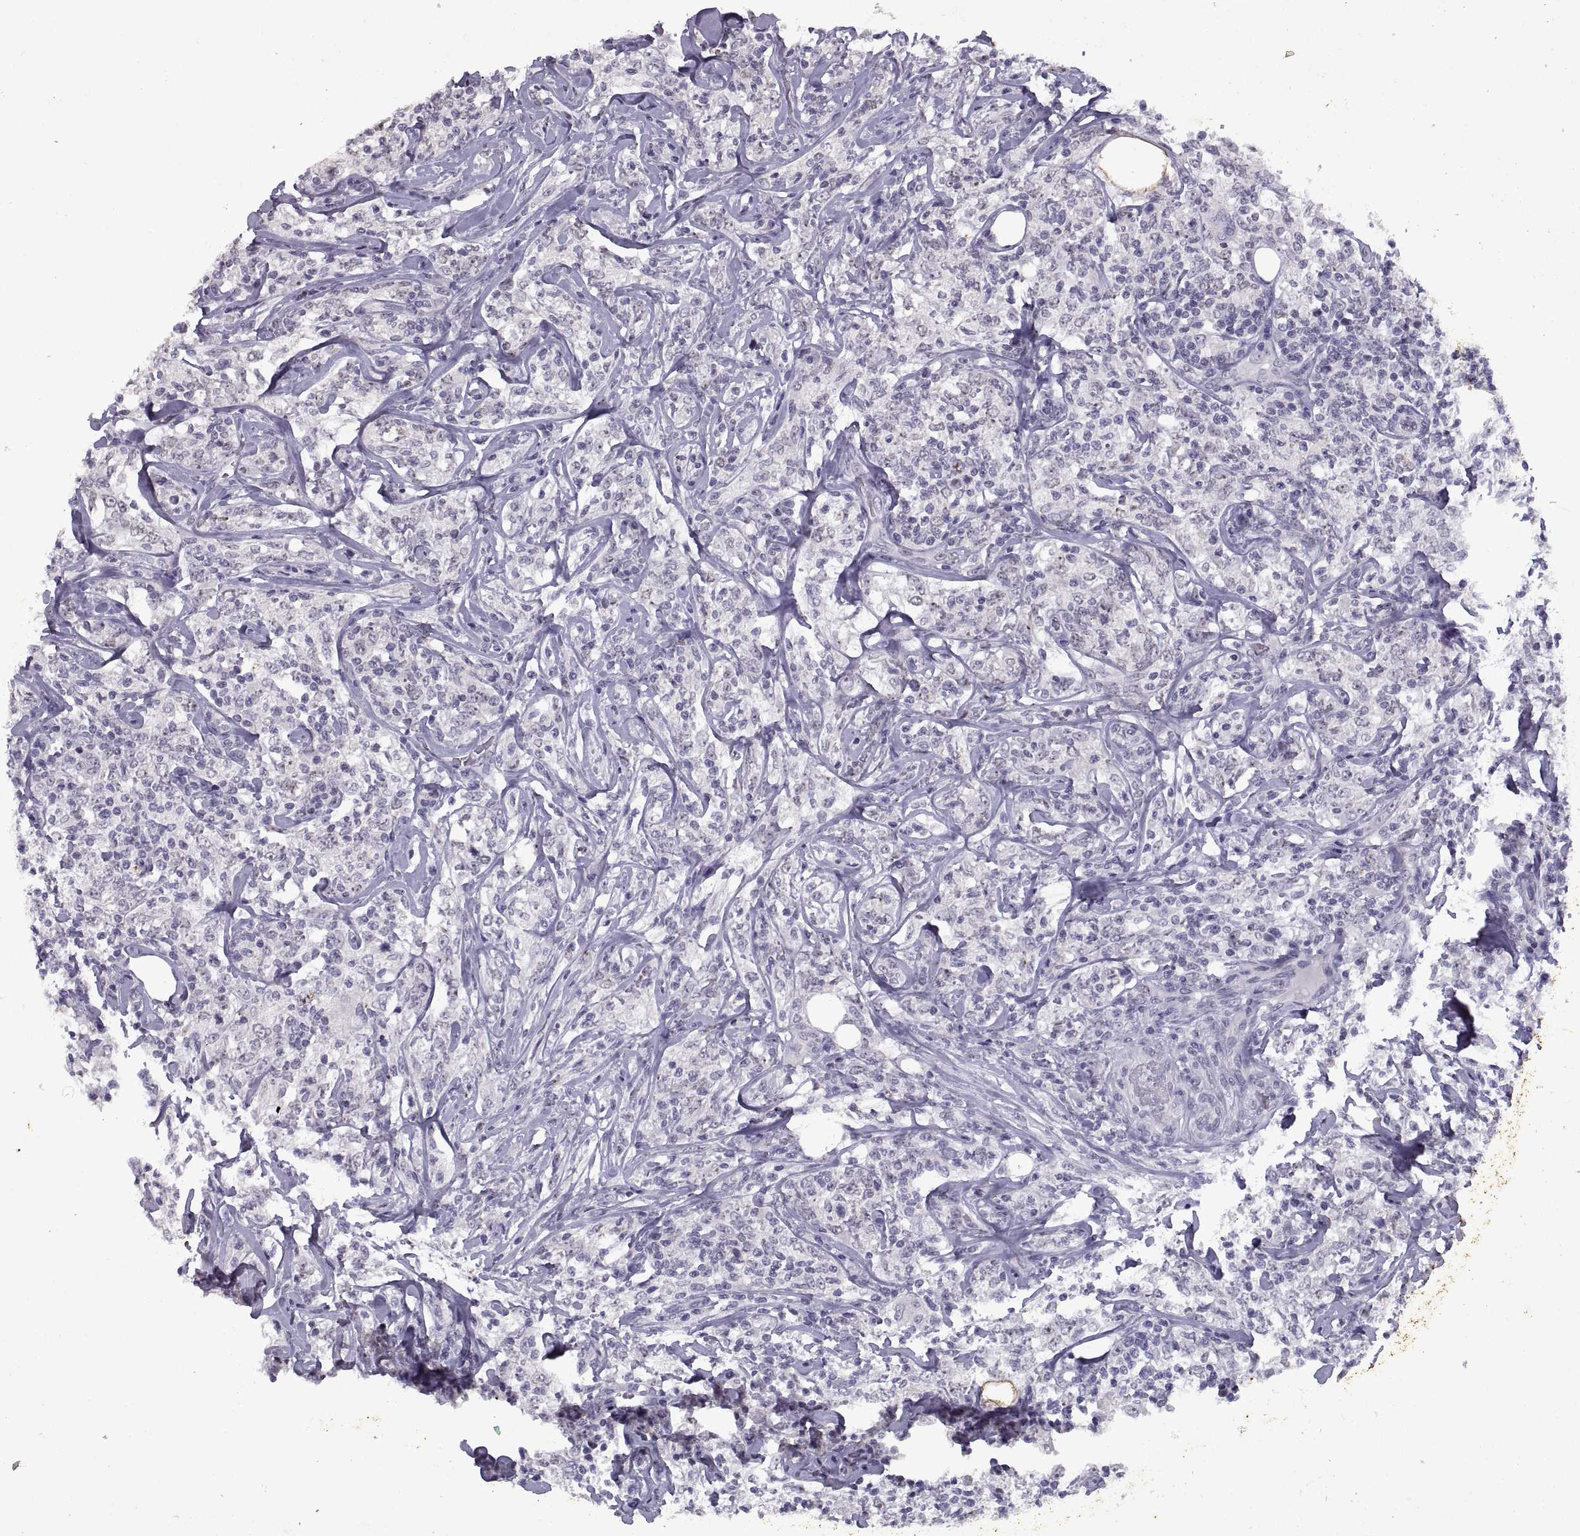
{"staining": {"intensity": "negative", "quantity": "none", "location": "none"}, "tissue": "lymphoma", "cell_type": "Tumor cells", "image_type": "cancer", "snomed": [{"axis": "morphology", "description": "Malignant lymphoma, non-Hodgkin's type, High grade"}, {"axis": "topography", "description": "Lymph node"}], "caption": "Tumor cells show no significant protein positivity in lymphoma.", "gene": "SINHCAF", "patient": {"sex": "female", "age": 84}}